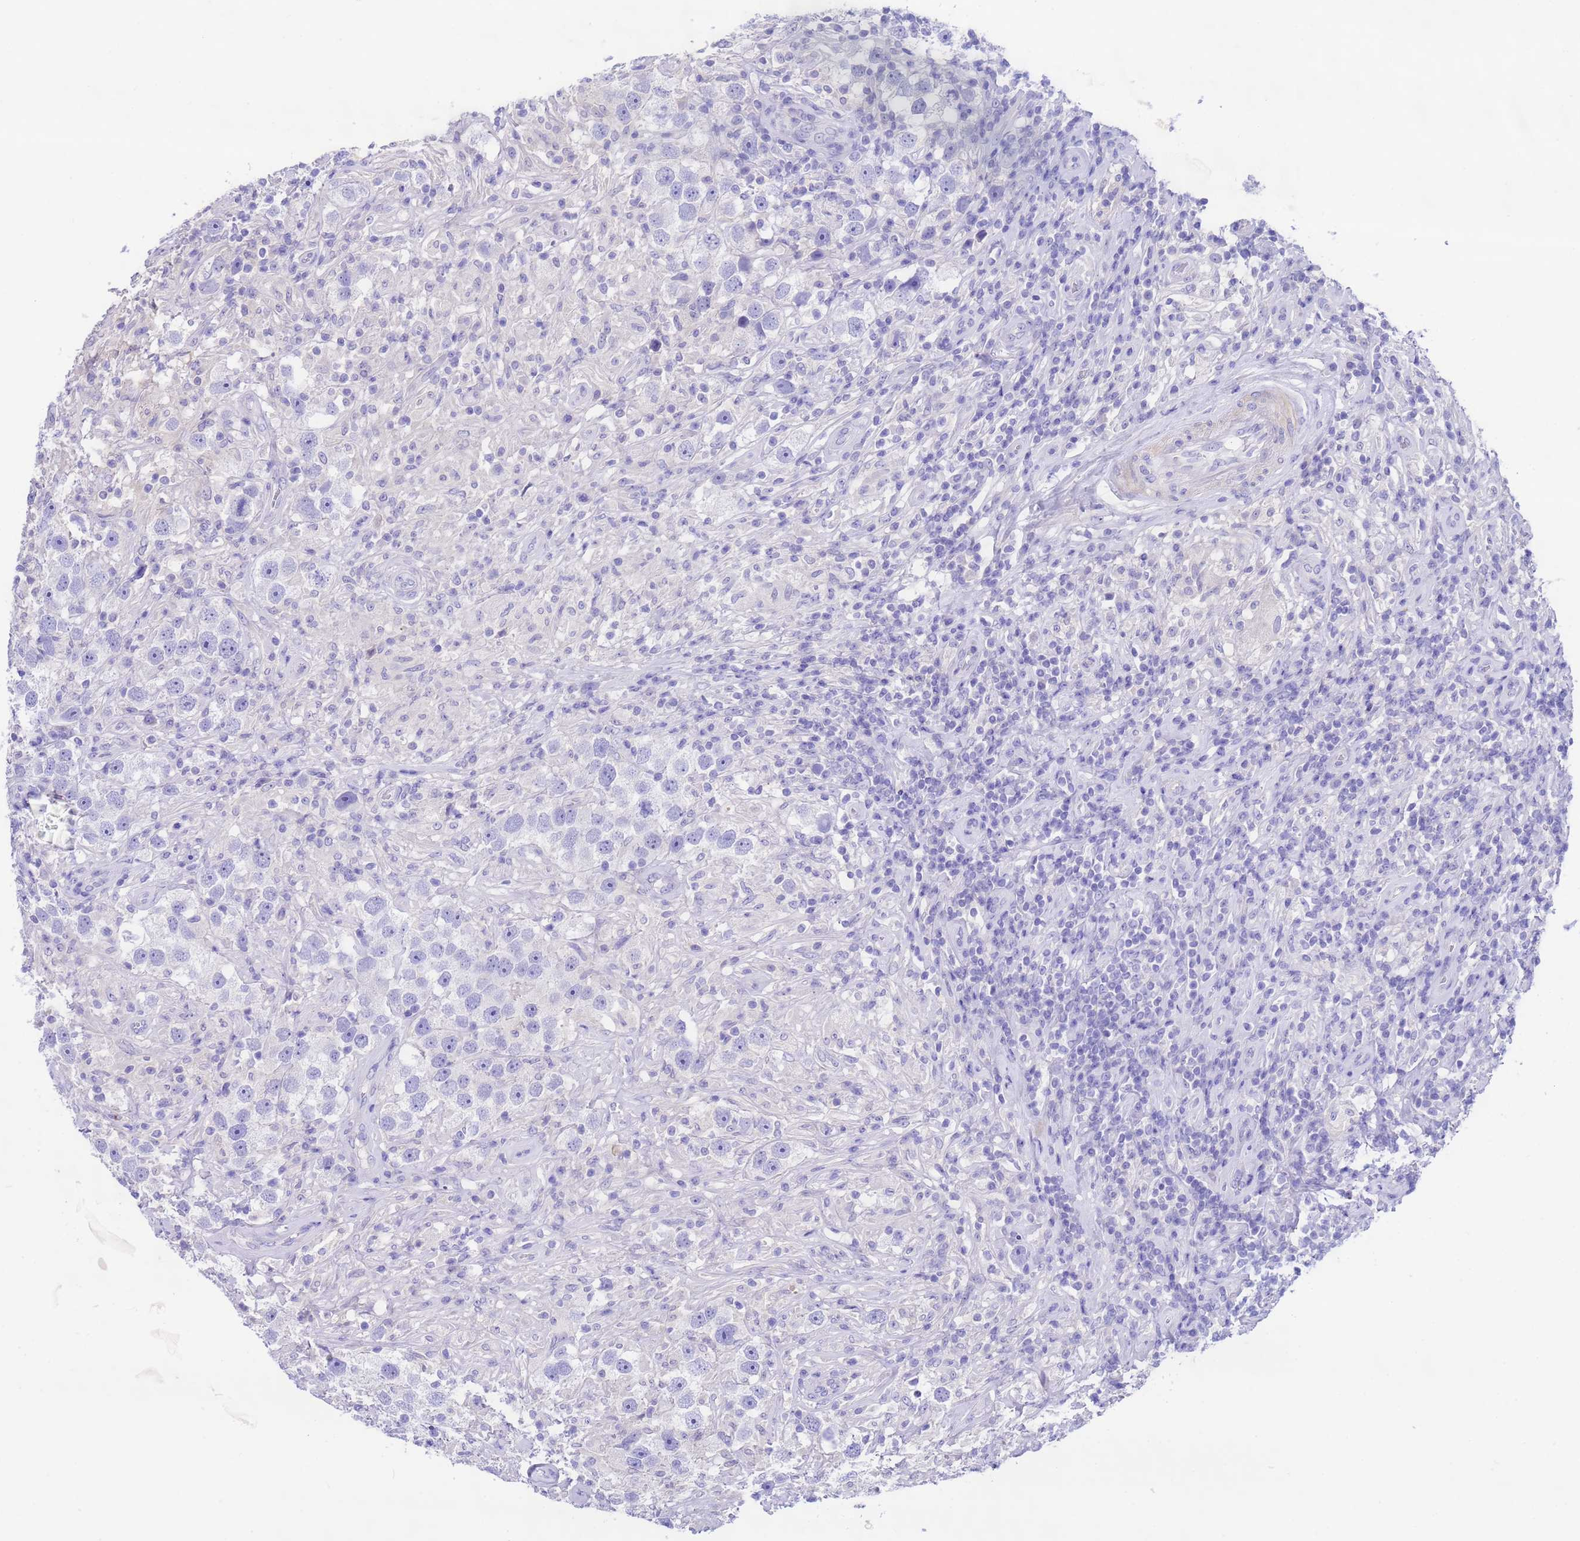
{"staining": {"intensity": "negative", "quantity": "none", "location": "none"}, "tissue": "testis cancer", "cell_type": "Tumor cells", "image_type": "cancer", "snomed": [{"axis": "morphology", "description": "Seminoma, NOS"}, {"axis": "topography", "description": "Testis"}], "caption": "Tumor cells are negative for brown protein staining in seminoma (testis). Brightfield microscopy of immunohistochemistry (IHC) stained with DAB (brown) and hematoxylin (blue), captured at high magnification.", "gene": "USP38", "patient": {"sex": "male", "age": 49}}